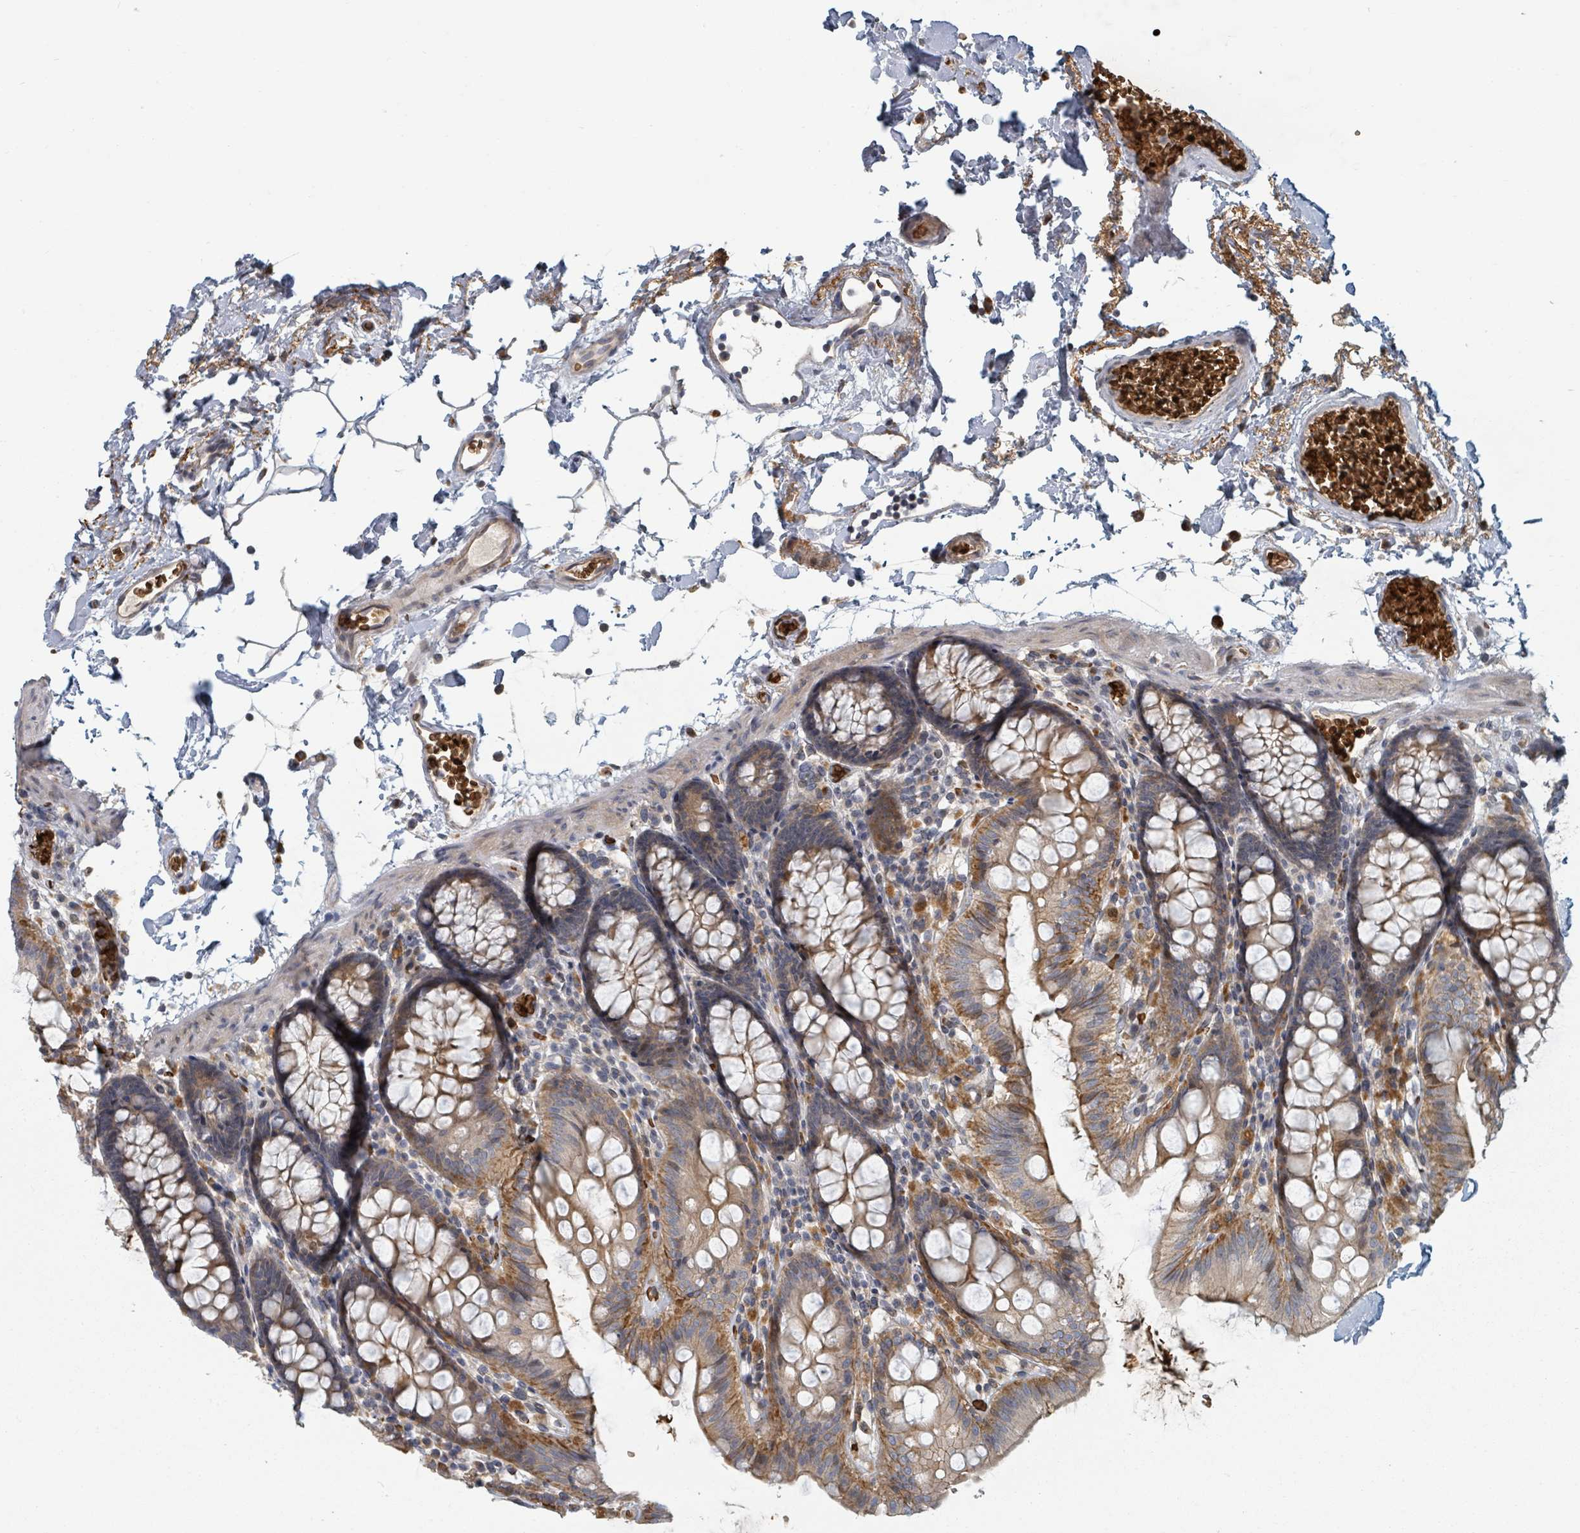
{"staining": {"intensity": "moderate", "quantity": ">75%", "location": "cytoplasmic/membranous"}, "tissue": "colon", "cell_type": "Endothelial cells", "image_type": "normal", "snomed": [{"axis": "morphology", "description": "Normal tissue, NOS"}, {"axis": "topography", "description": "Colon"}], "caption": "This histopathology image shows immunohistochemistry staining of benign human colon, with medium moderate cytoplasmic/membranous expression in about >75% of endothelial cells.", "gene": "TRPC4AP", "patient": {"sex": "male", "age": 75}}